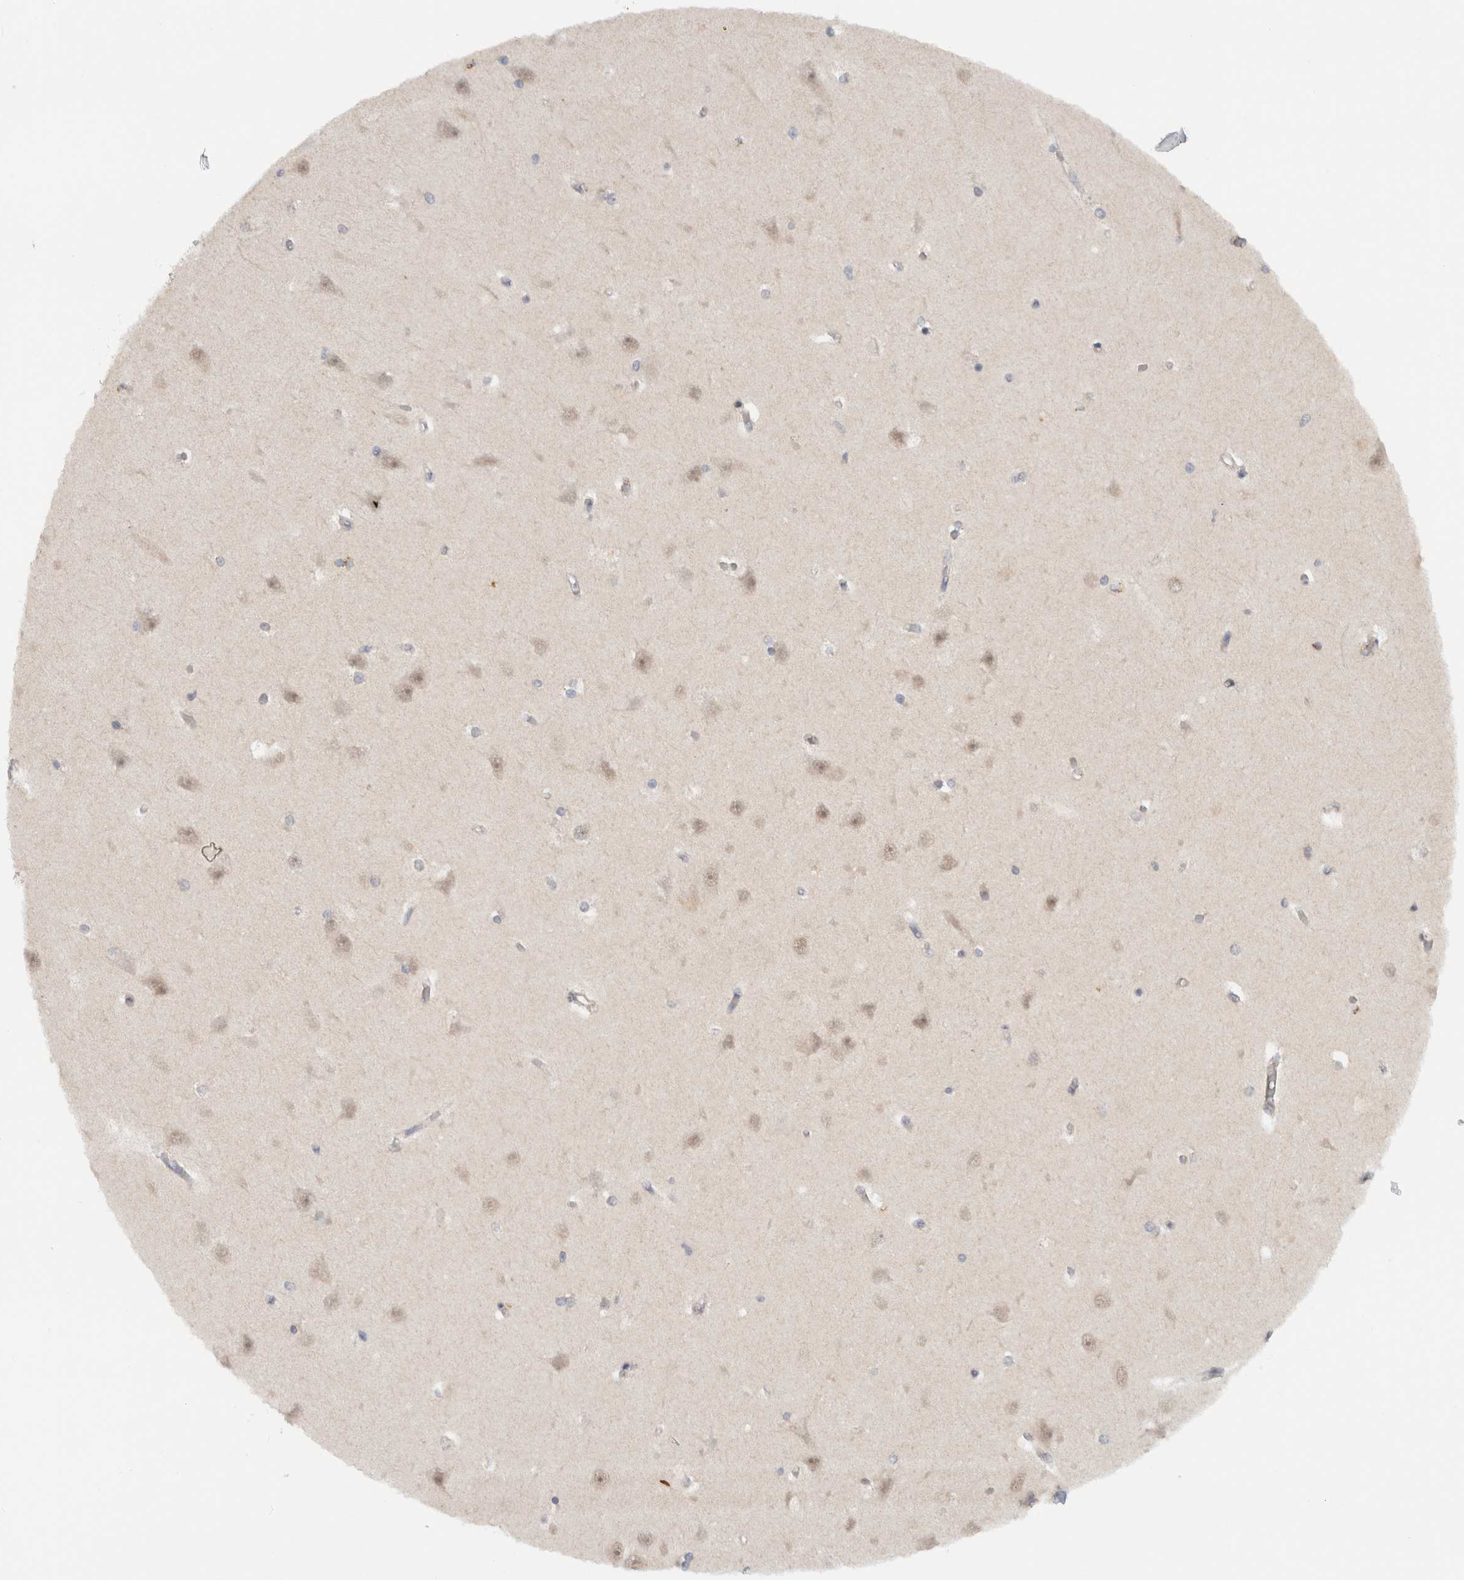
{"staining": {"intensity": "moderate", "quantity": "<25%", "location": "cytoplasmic/membranous"}, "tissue": "hippocampus", "cell_type": "Glial cells", "image_type": "normal", "snomed": [{"axis": "morphology", "description": "Normal tissue, NOS"}, {"axis": "topography", "description": "Hippocampus"}], "caption": "The micrograph shows immunohistochemical staining of unremarkable hippocampus. There is moderate cytoplasmic/membranous positivity is seen in approximately <25% of glial cells.", "gene": "CMC2", "patient": {"sex": "male", "age": 45}}